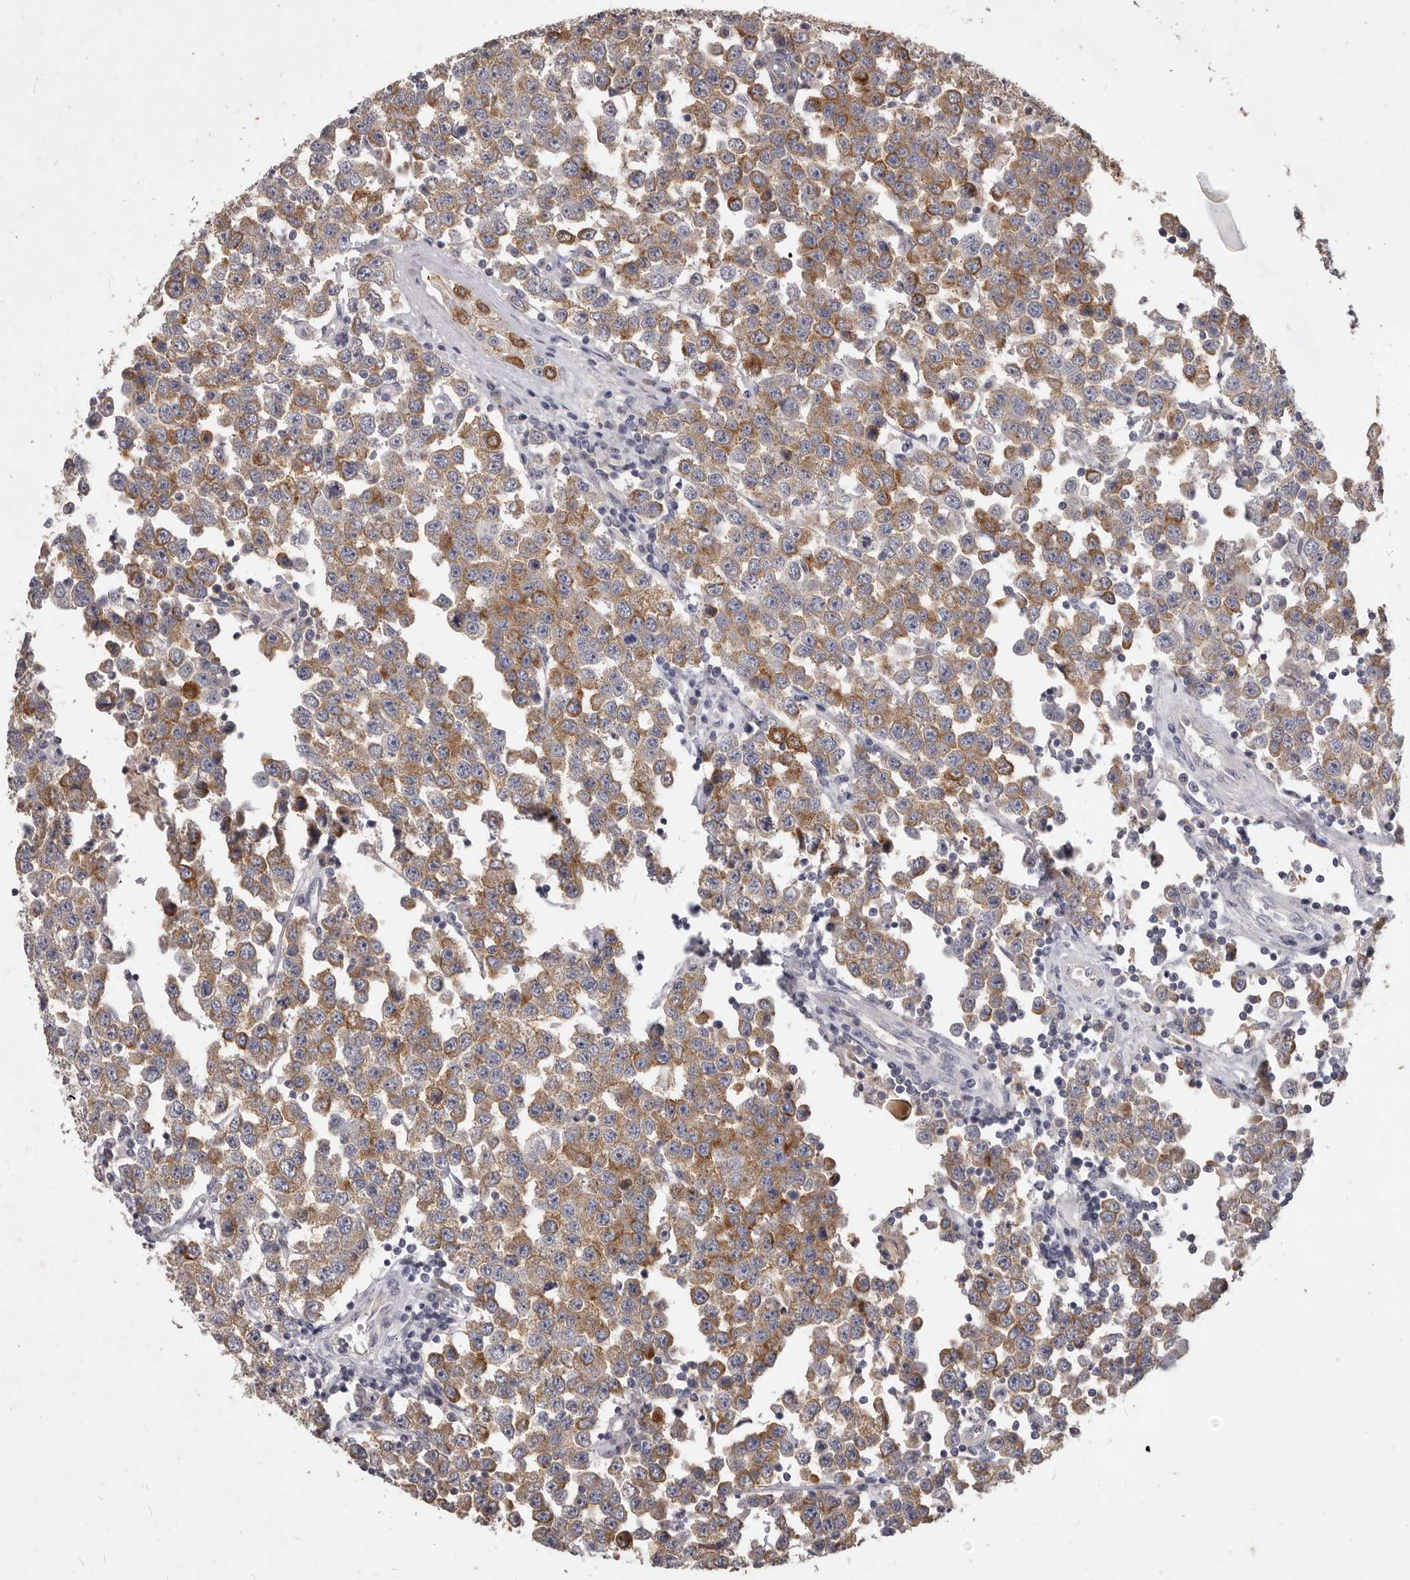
{"staining": {"intensity": "moderate", "quantity": ">75%", "location": "cytoplasmic/membranous"}, "tissue": "testis cancer", "cell_type": "Tumor cells", "image_type": "cancer", "snomed": [{"axis": "morphology", "description": "Seminoma, NOS"}, {"axis": "topography", "description": "Testis"}], "caption": "Immunohistochemistry of human testis seminoma displays medium levels of moderate cytoplasmic/membranous expression in about >75% of tumor cells. The protein is shown in brown color, while the nuclei are stained blue.", "gene": "GPRC5C", "patient": {"sex": "male", "age": 28}}